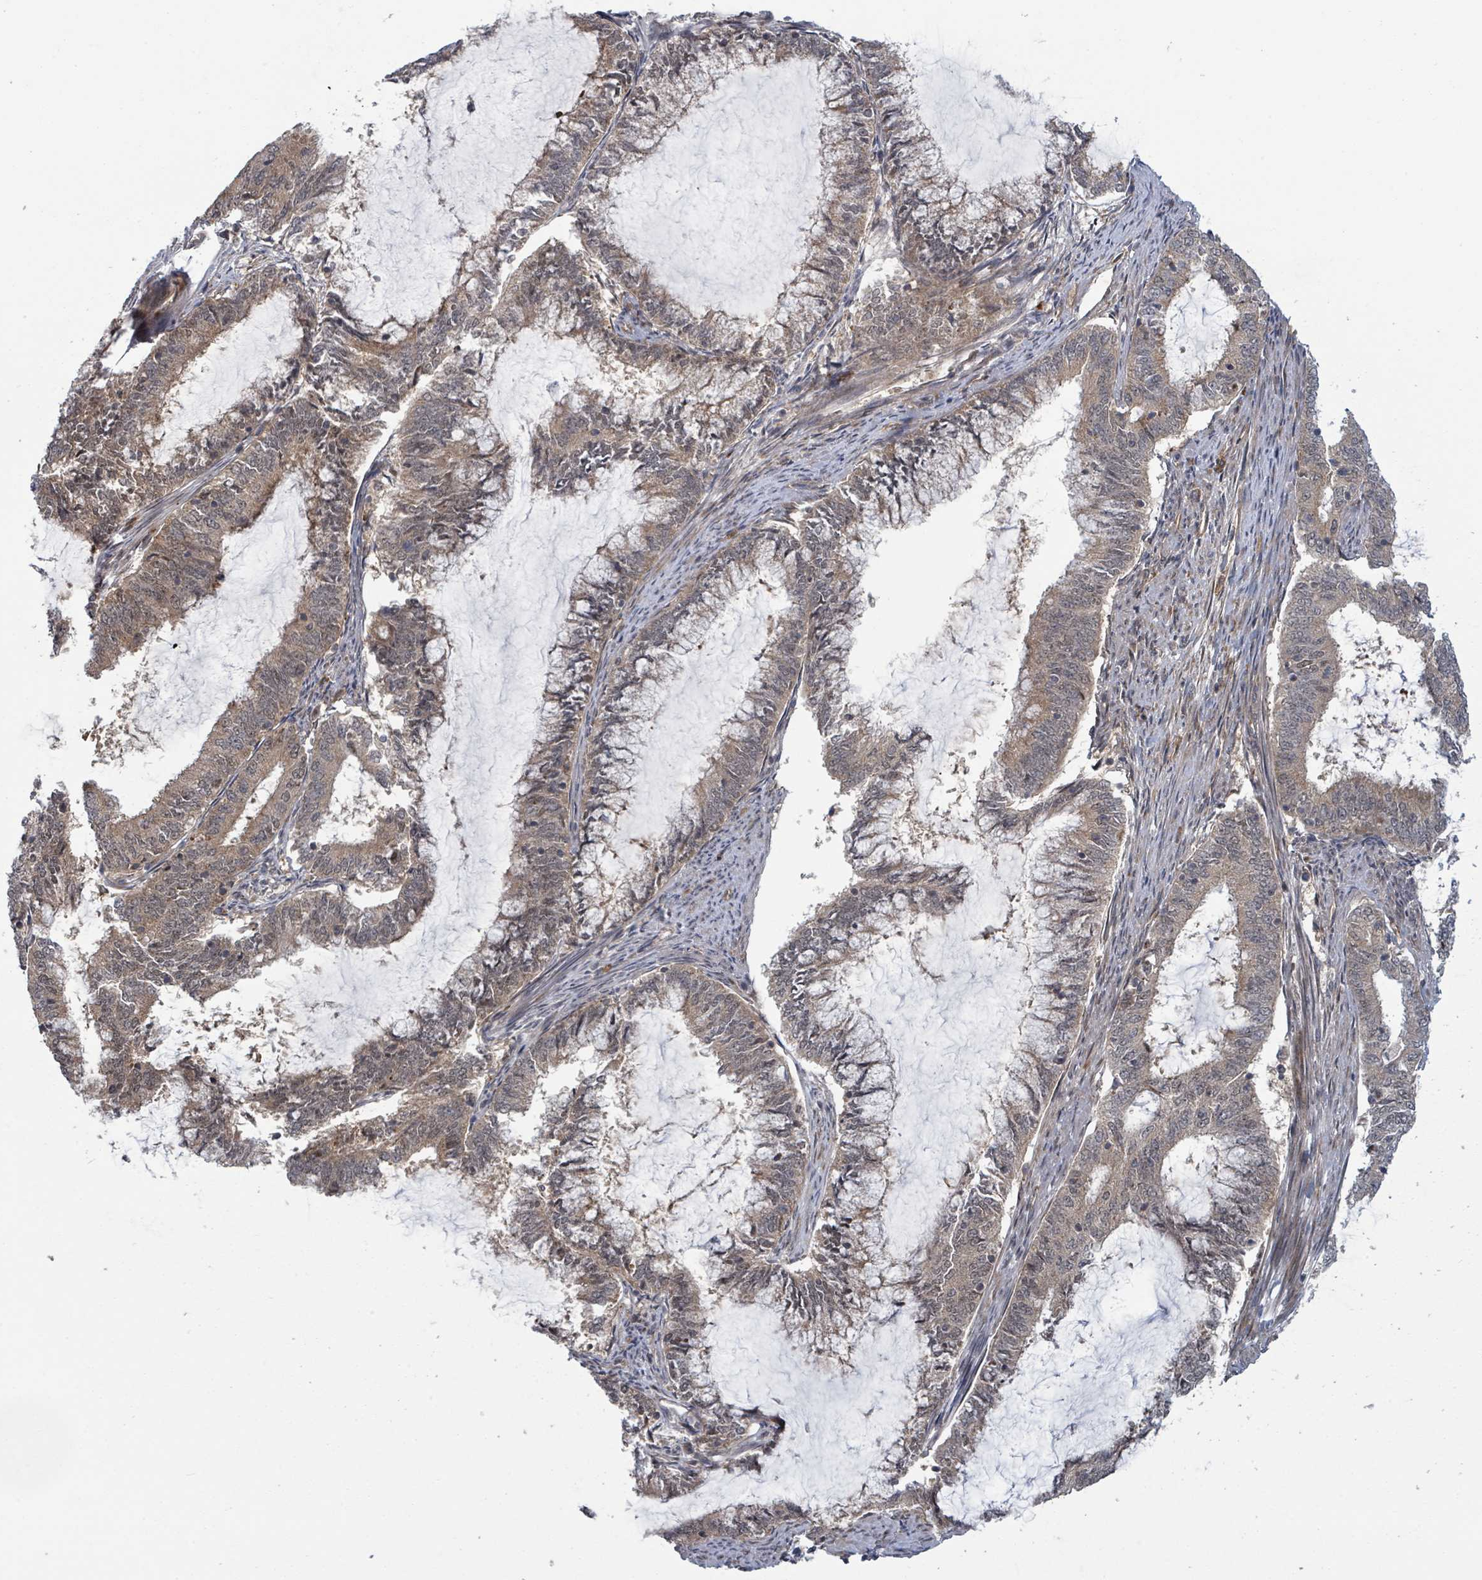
{"staining": {"intensity": "moderate", "quantity": "25%-75%", "location": "cytoplasmic/membranous"}, "tissue": "endometrial cancer", "cell_type": "Tumor cells", "image_type": "cancer", "snomed": [{"axis": "morphology", "description": "Adenocarcinoma, NOS"}, {"axis": "topography", "description": "Endometrium"}], "caption": "This image shows immunohistochemistry (IHC) staining of adenocarcinoma (endometrial), with medium moderate cytoplasmic/membranous positivity in approximately 25%-75% of tumor cells.", "gene": "GTF3C1", "patient": {"sex": "female", "age": 51}}